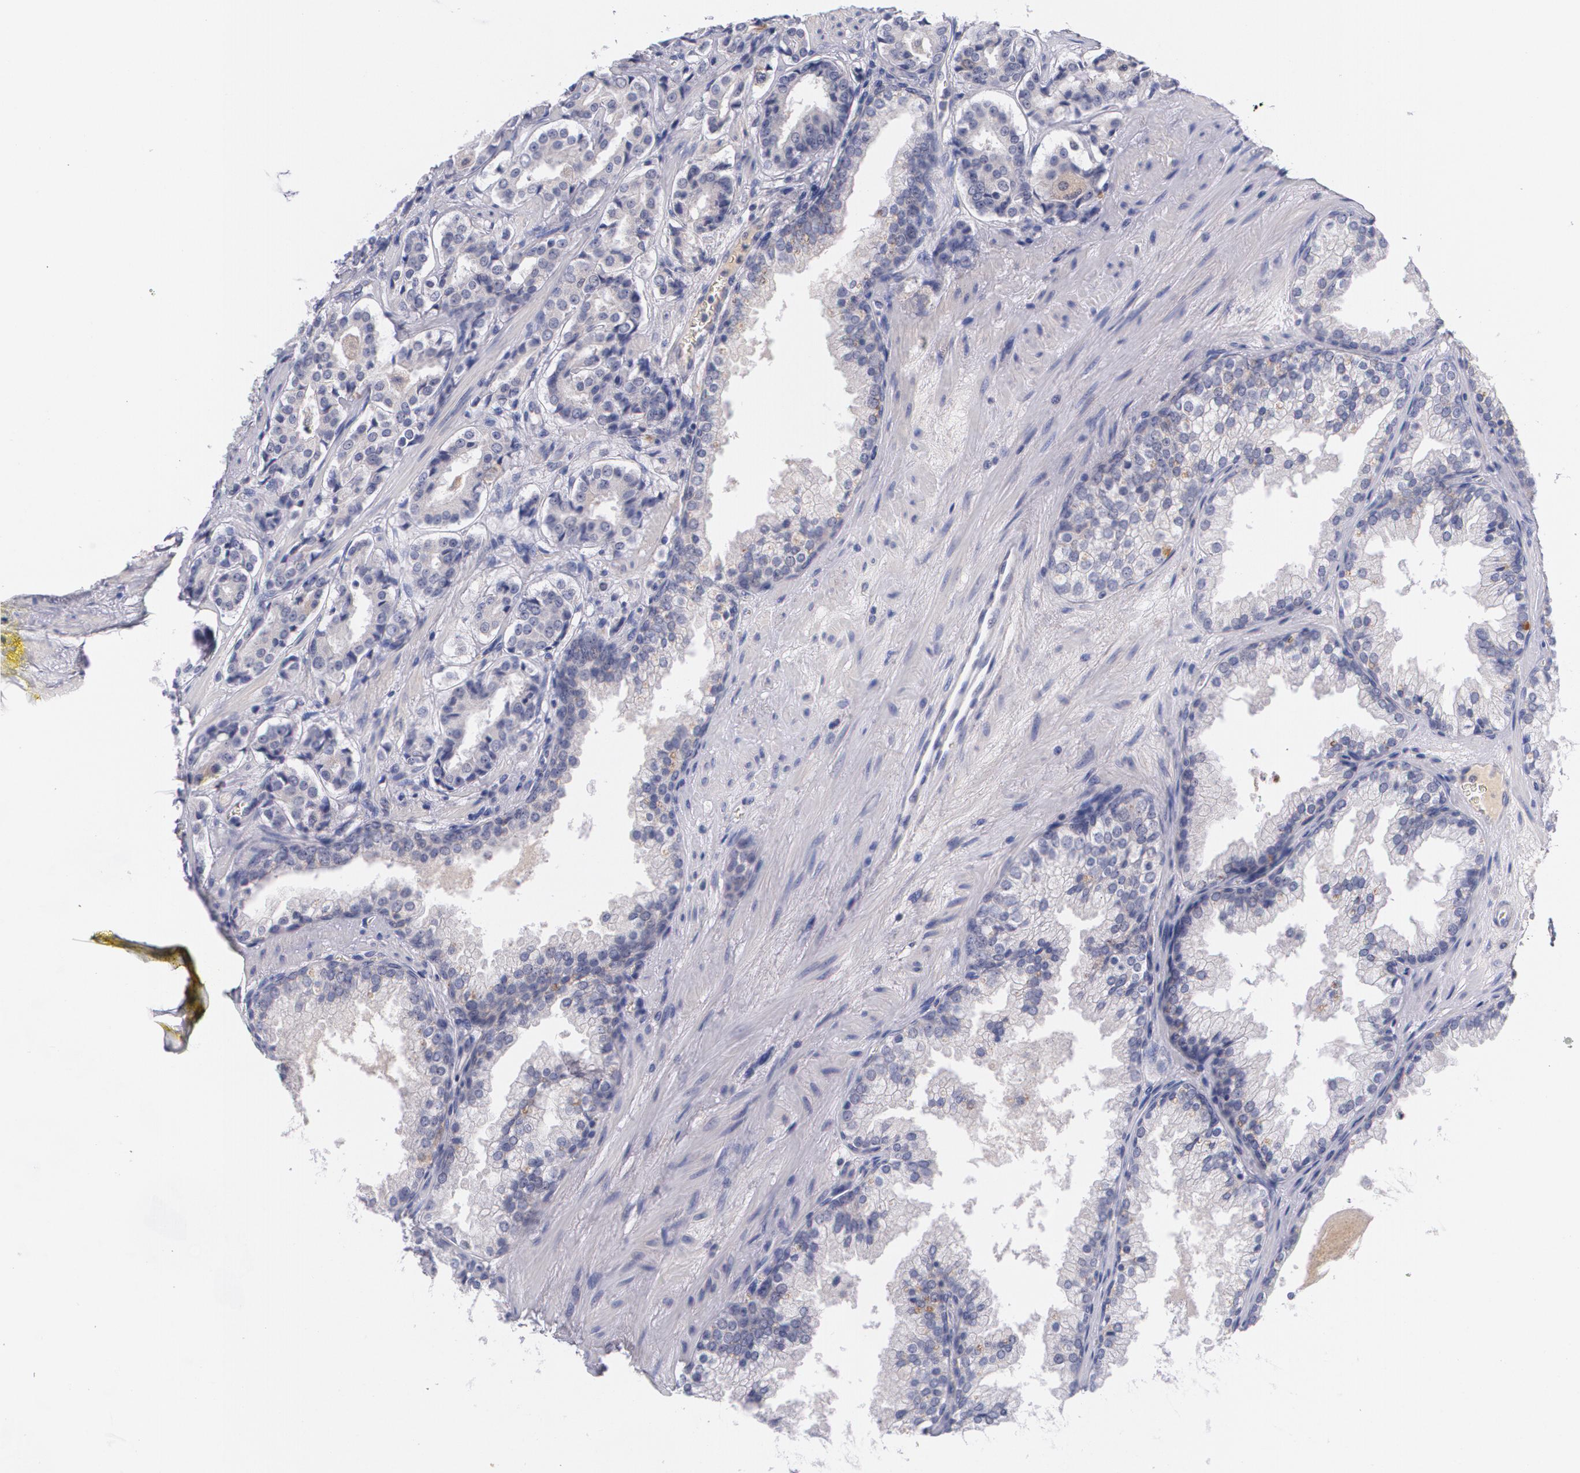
{"staining": {"intensity": "weak", "quantity": "<25%", "location": "cytoplasmic/membranous"}, "tissue": "prostate cancer", "cell_type": "Tumor cells", "image_type": "cancer", "snomed": [{"axis": "morphology", "description": "Adenocarcinoma, Medium grade"}, {"axis": "topography", "description": "Prostate"}], "caption": "Human prostate cancer (adenocarcinoma (medium-grade)) stained for a protein using IHC displays no staining in tumor cells.", "gene": "HMMR", "patient": {"sex": "male", "age": 60}}